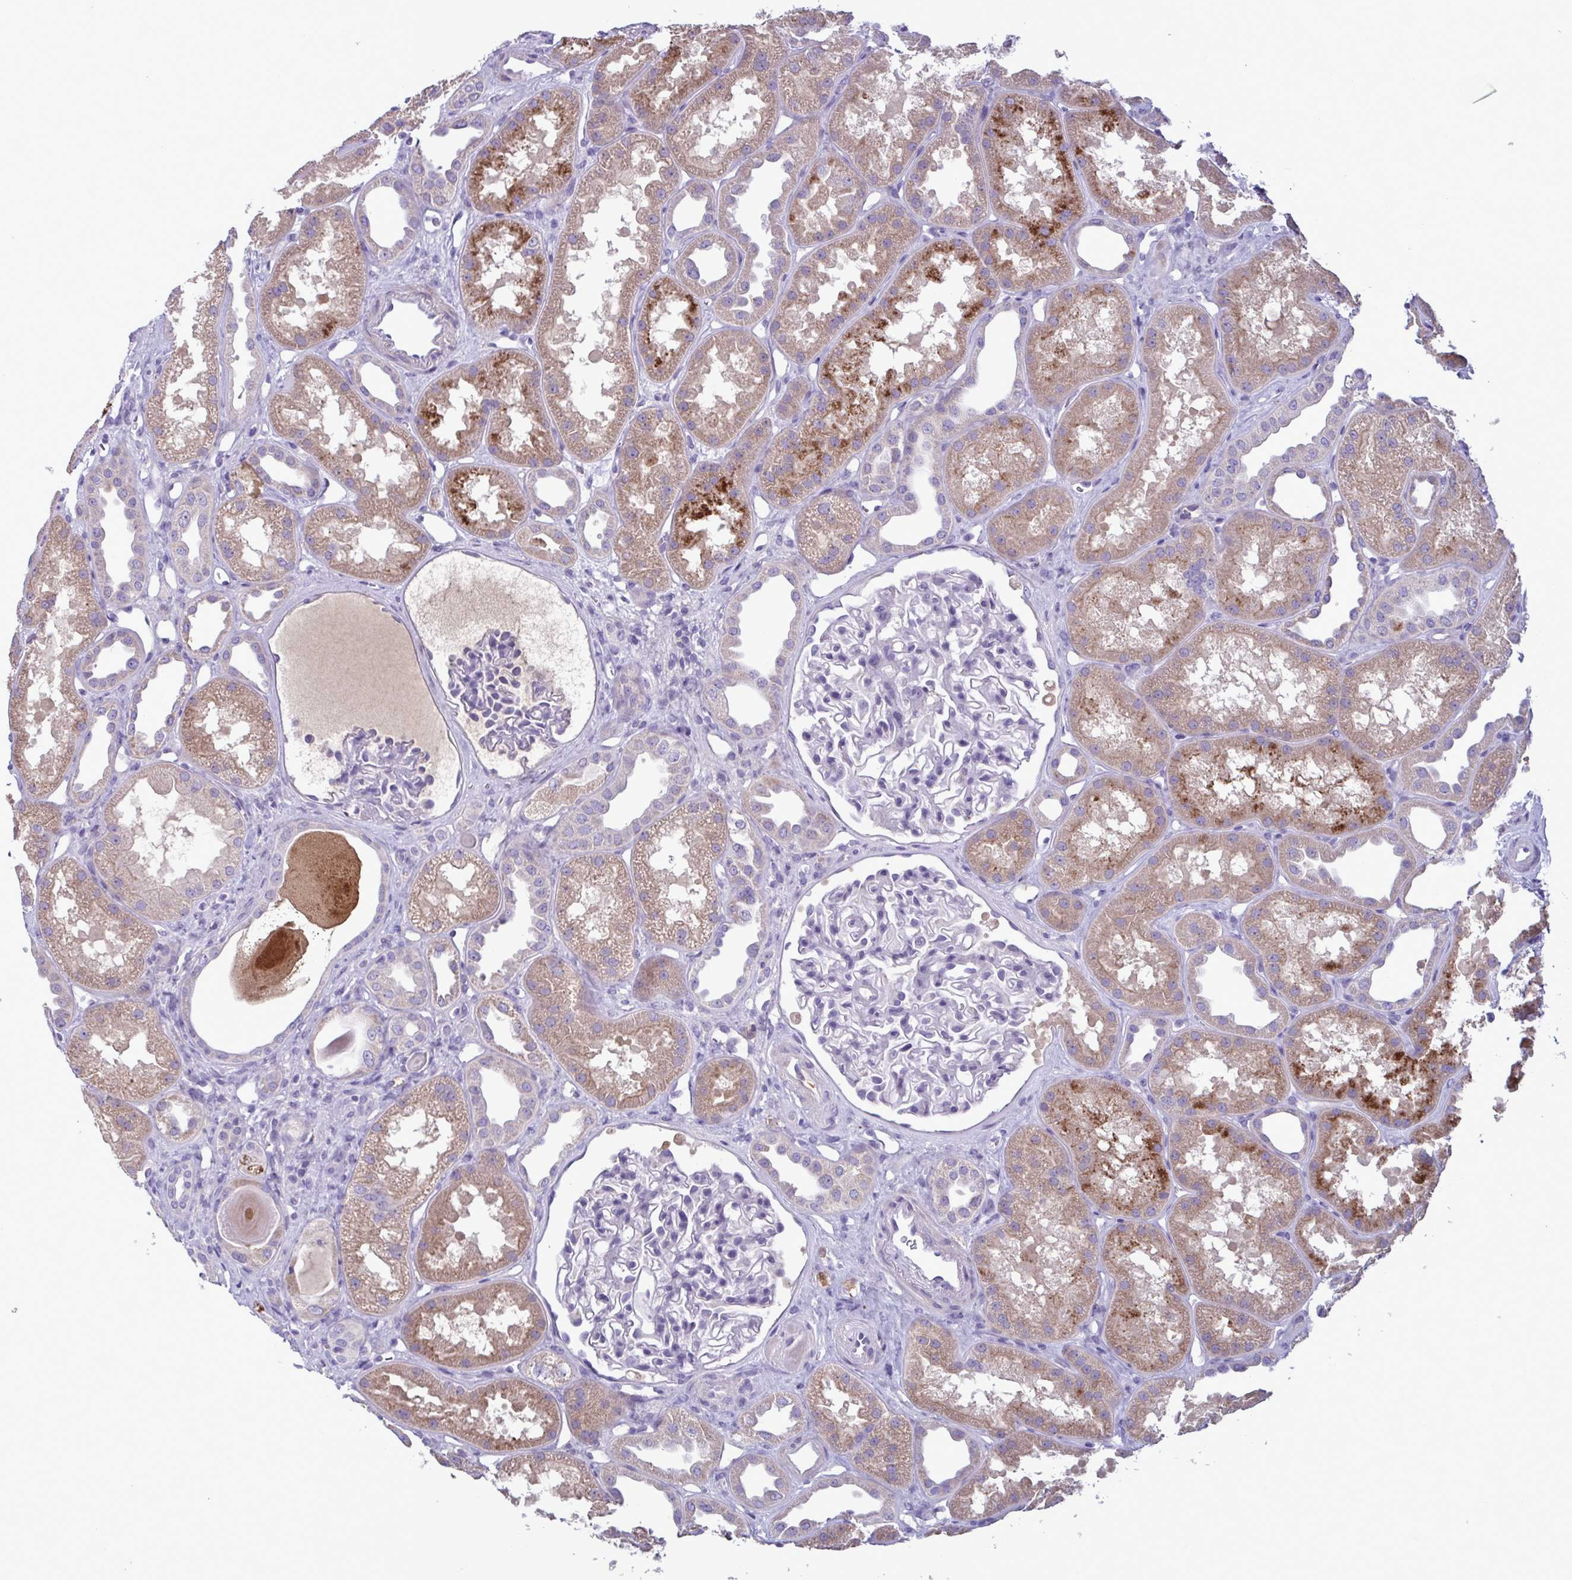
{"staining": {"intensity": "negative", "quantity": "none", "location": "none"}, "tissue": "kidney", "cell_type": "Cells in glomeruli", "image_type": "normal", "snomed": [{"axis": "morphology", "description": "Normal tissue, NOS"}, {"axis": "topography", "description": "Kidney"}], "caption": "A photomicrograph of human kidney is negative for staining in cells in glomeruli.", "gene": "F13B", "patient": {"sex": "male", "age": 61}}